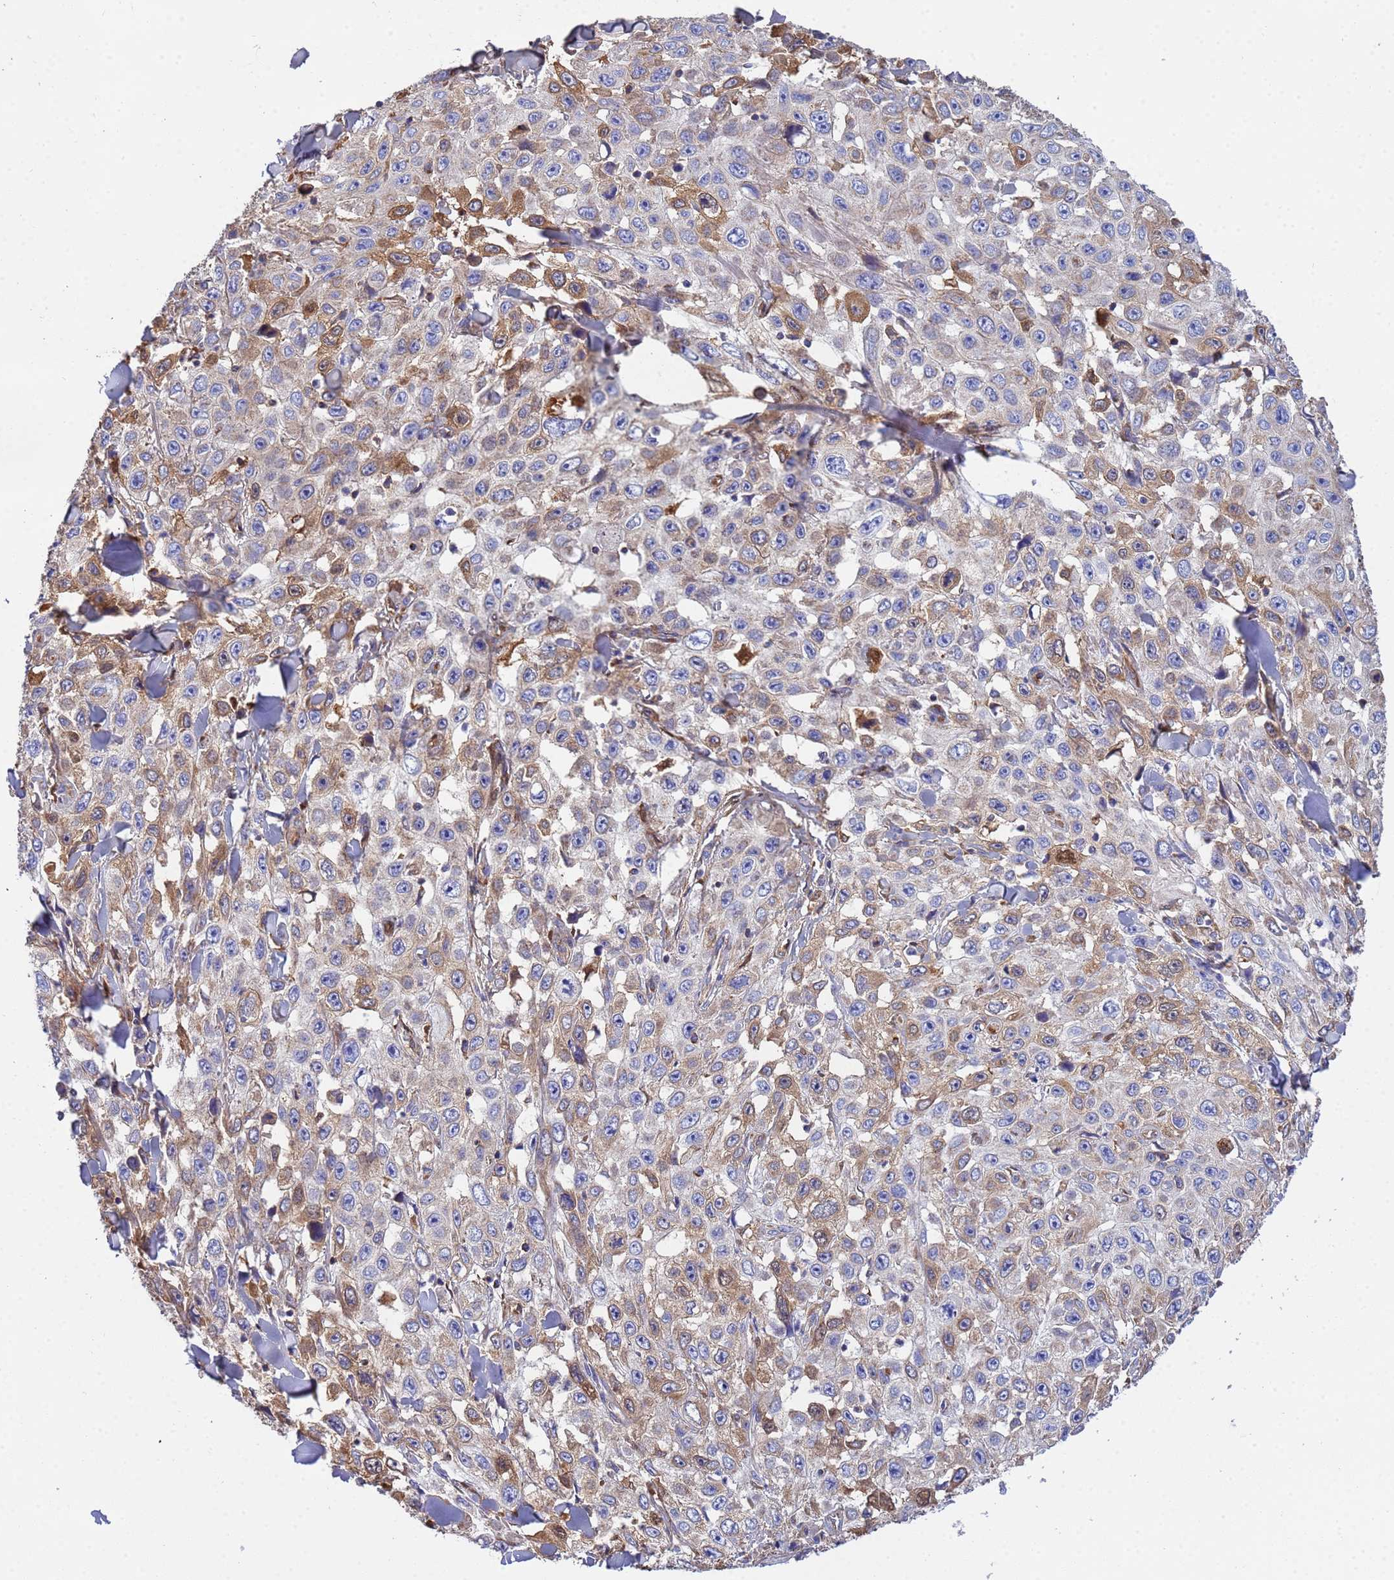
{"staining": {"intensity": "moderate", "quantity": "<25%", "location": "cytoplasmic/membranous"}, "tissue": "skin cancer", "cell_type": "Tumor cells", "image_type": "cancer", "snomed": [{"axis": "morphology", "description": "Squamous cell carcinoma, NOS"}, {"axis": "topography", "description": "Skin"}], "caption": "IHC photomicrograph of squamous cell carcinoma (skin) stained for a protein (brown), which exhibits low levels of moderate cytoplasmic/membranous staining in approximately <25% of tumor cells.", "gene": "GLUD1", "patient": {"sex": "male", "age": 82}}